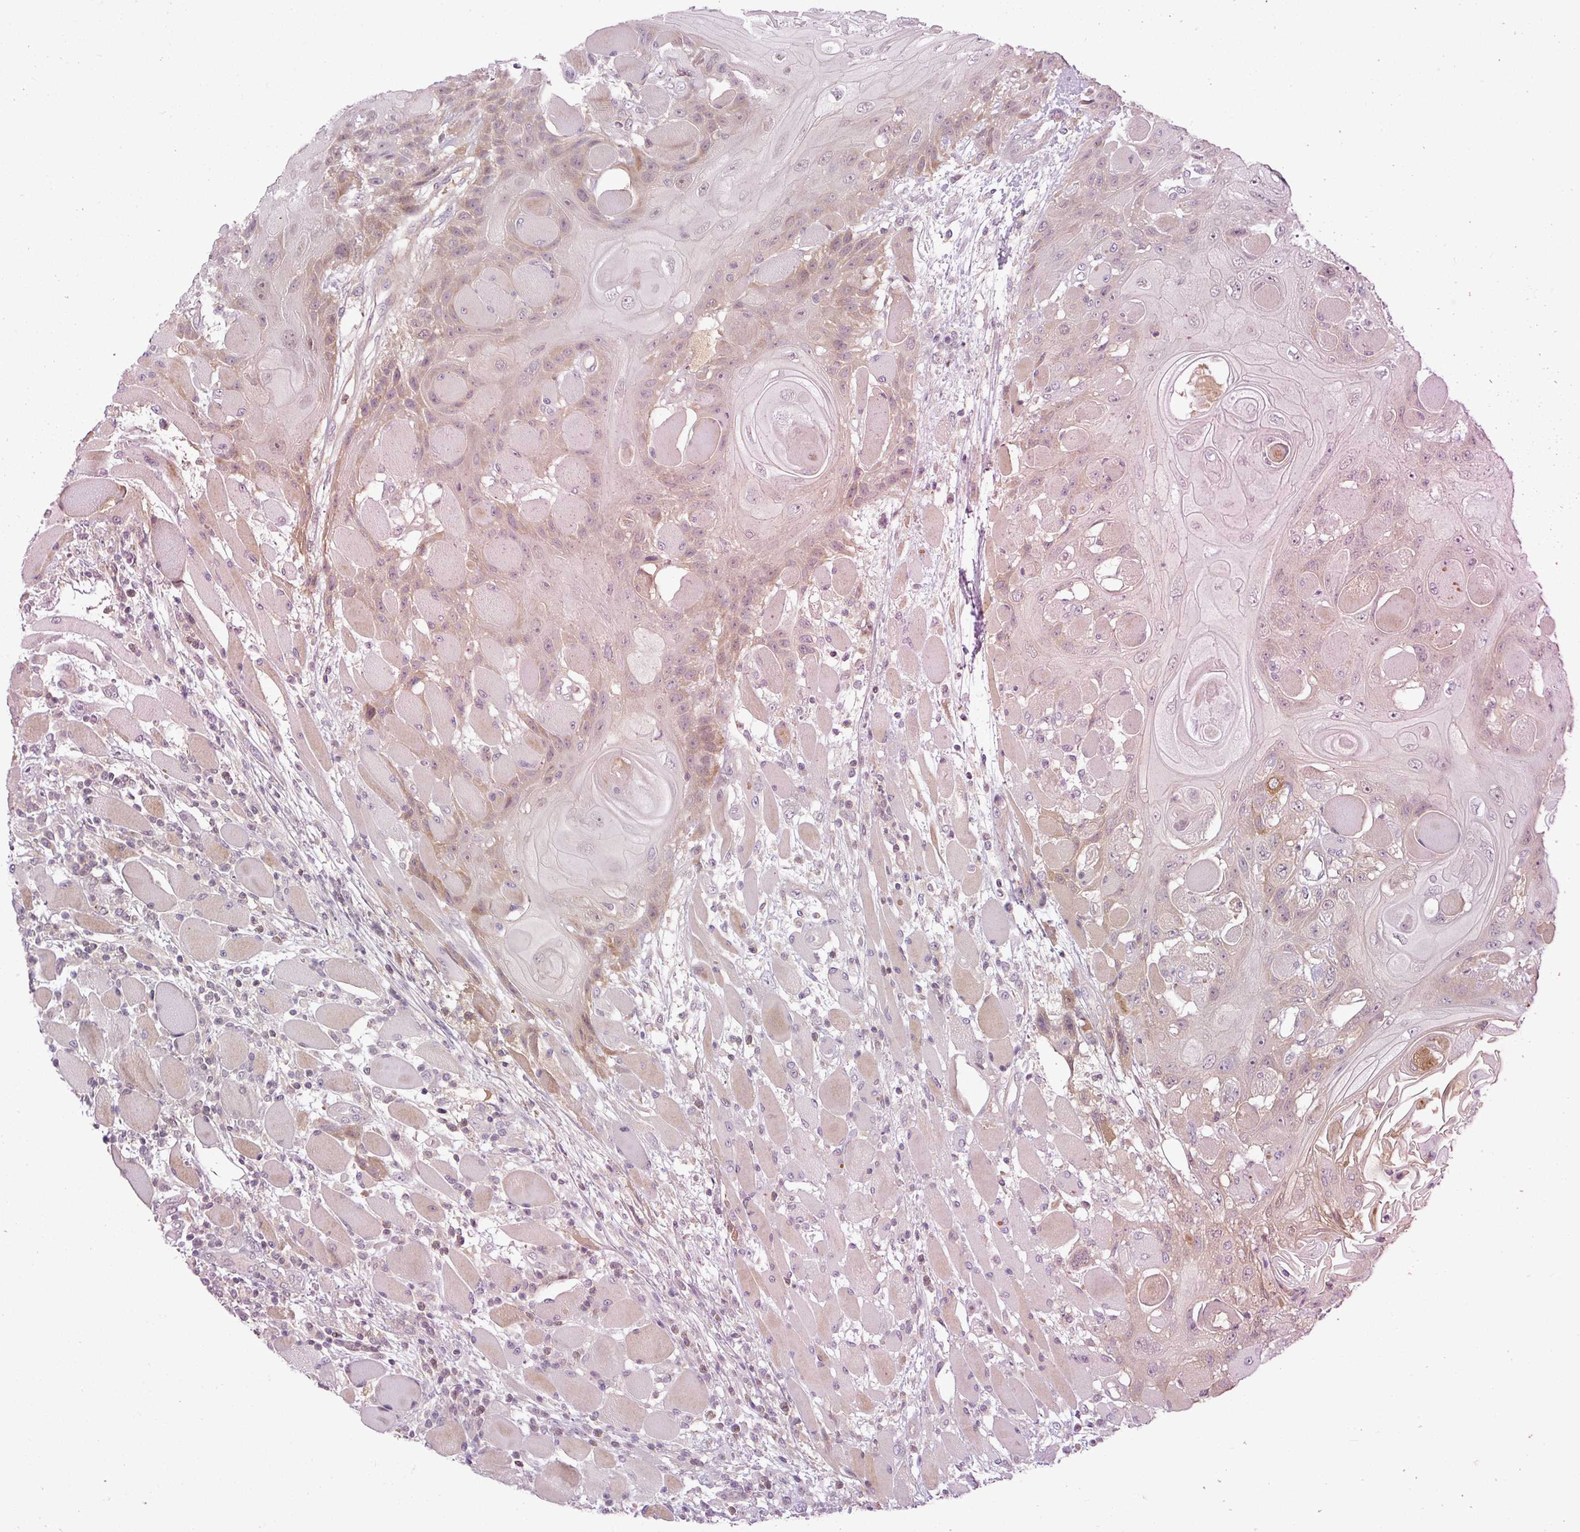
{"staining": {"intensity": "weak", "quantity": "<25%", "location": "cytoplasmic/membranous"}, "tissue": "head and neck cancer", "cell_type": "Tumor cells", "image_type": "cancer", "snomed": [{"axis": "morphology", "description": "Squamous cell carcinoma, NOS"}, {"axis": "topography", "description": "Head-Neck"}], "caption": "There is no significant expression in tumor cells of head and neck squamous cell carcinoma. (Immunohistochemistry, brightfield microscopy, high magnification).", "gene": "APOM", "patient": {"sex": "female", "age": 43}}